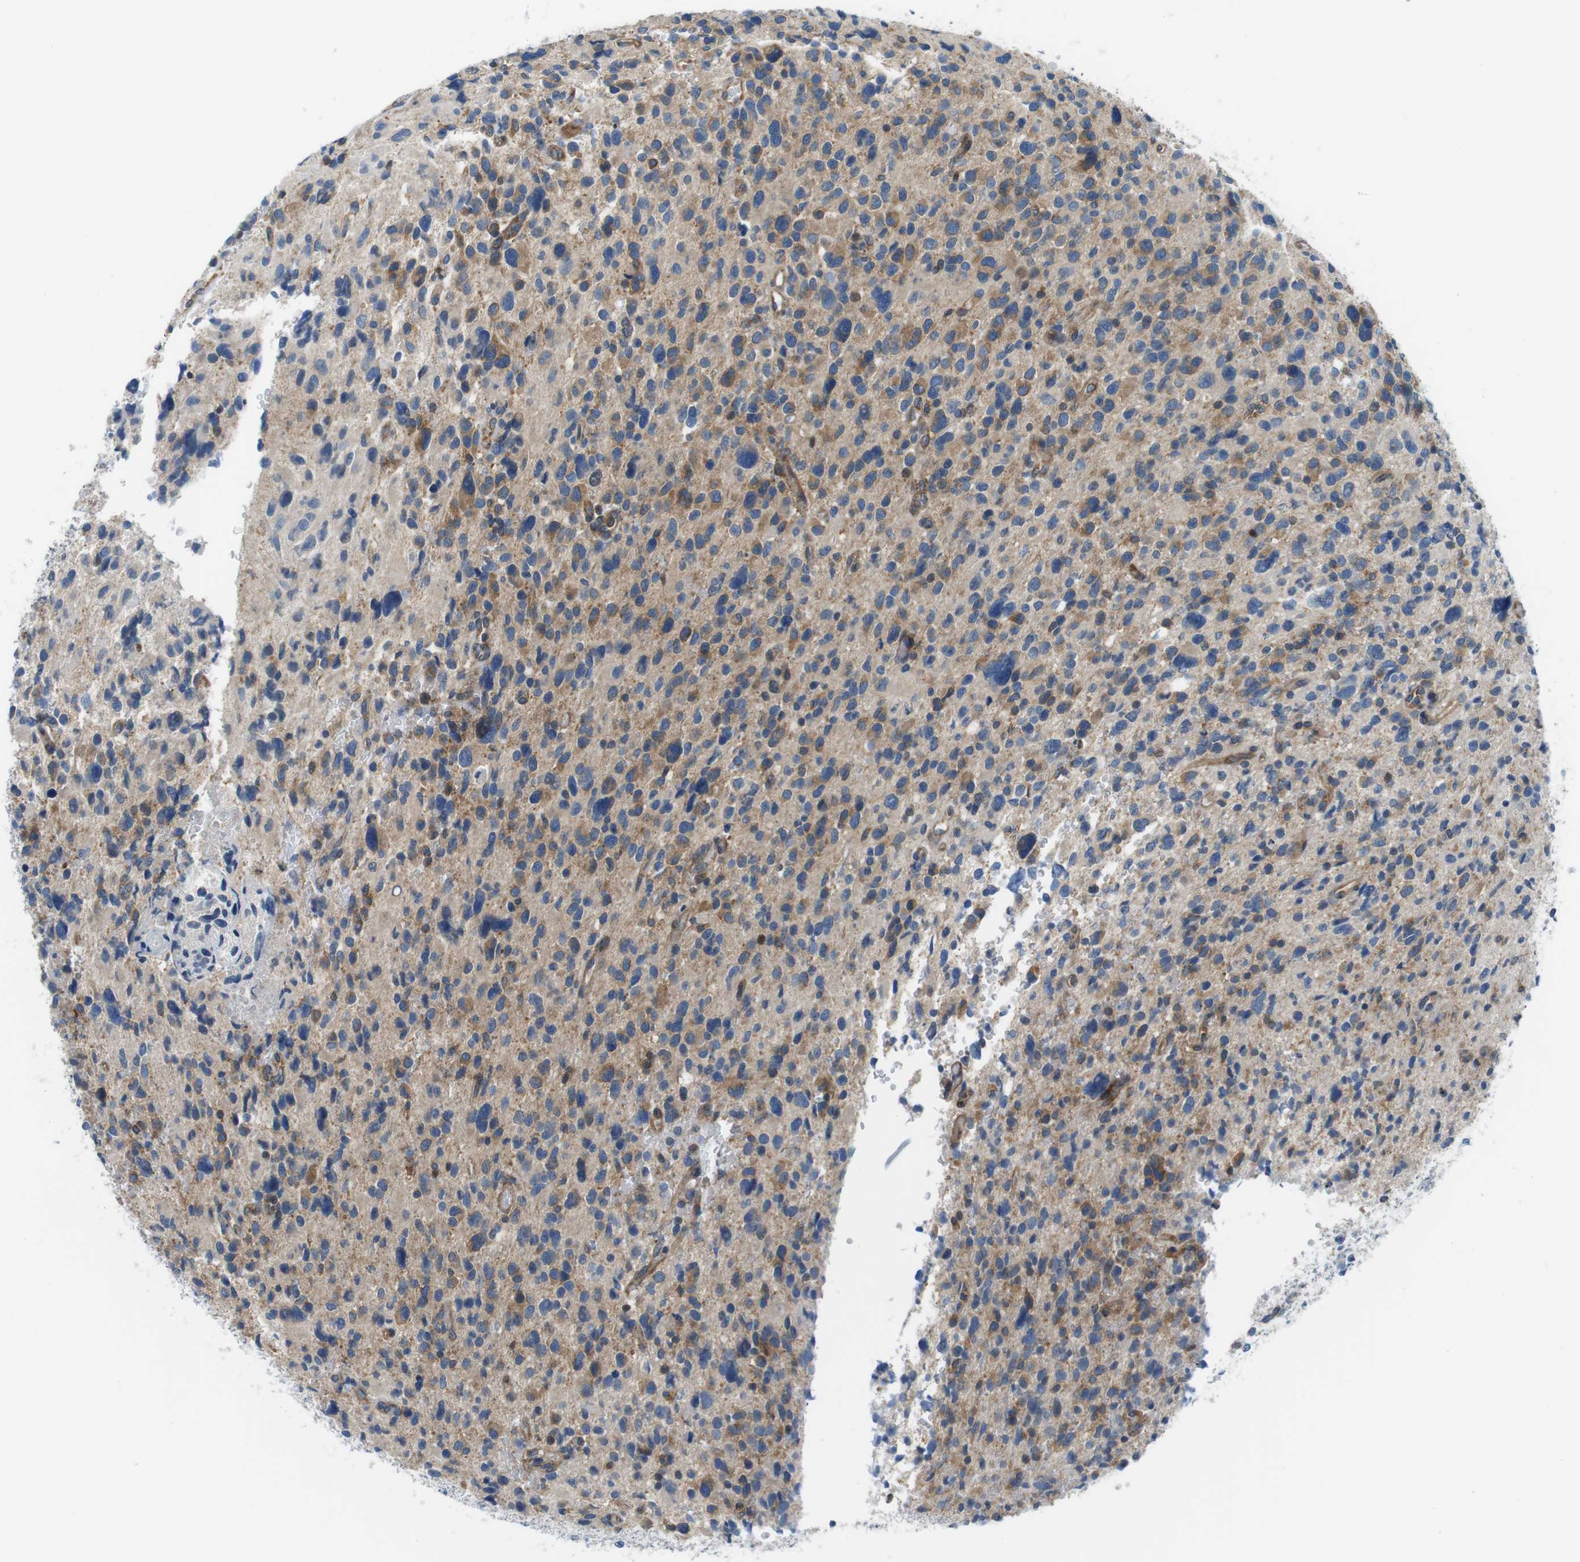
{"staining": {"intensity": "moderate", "quantity": ">75%", "location": "cytoplasmic/membranous"}, "tissue": "glioma", "cell_type": "Tumor cells", "image_type": "cancer", "snomed": [{"axis": "morphology", "description": "Glioma, malignant, High grade"}, {"axis": "topography", "description": "Brain"}], "caption": "Human malignant high-grade glioma stained with a protein marker displays moderate staining in tumor cells.", "gene": "EIF2B5", "patient": {"sex": "male", "age": 48}}